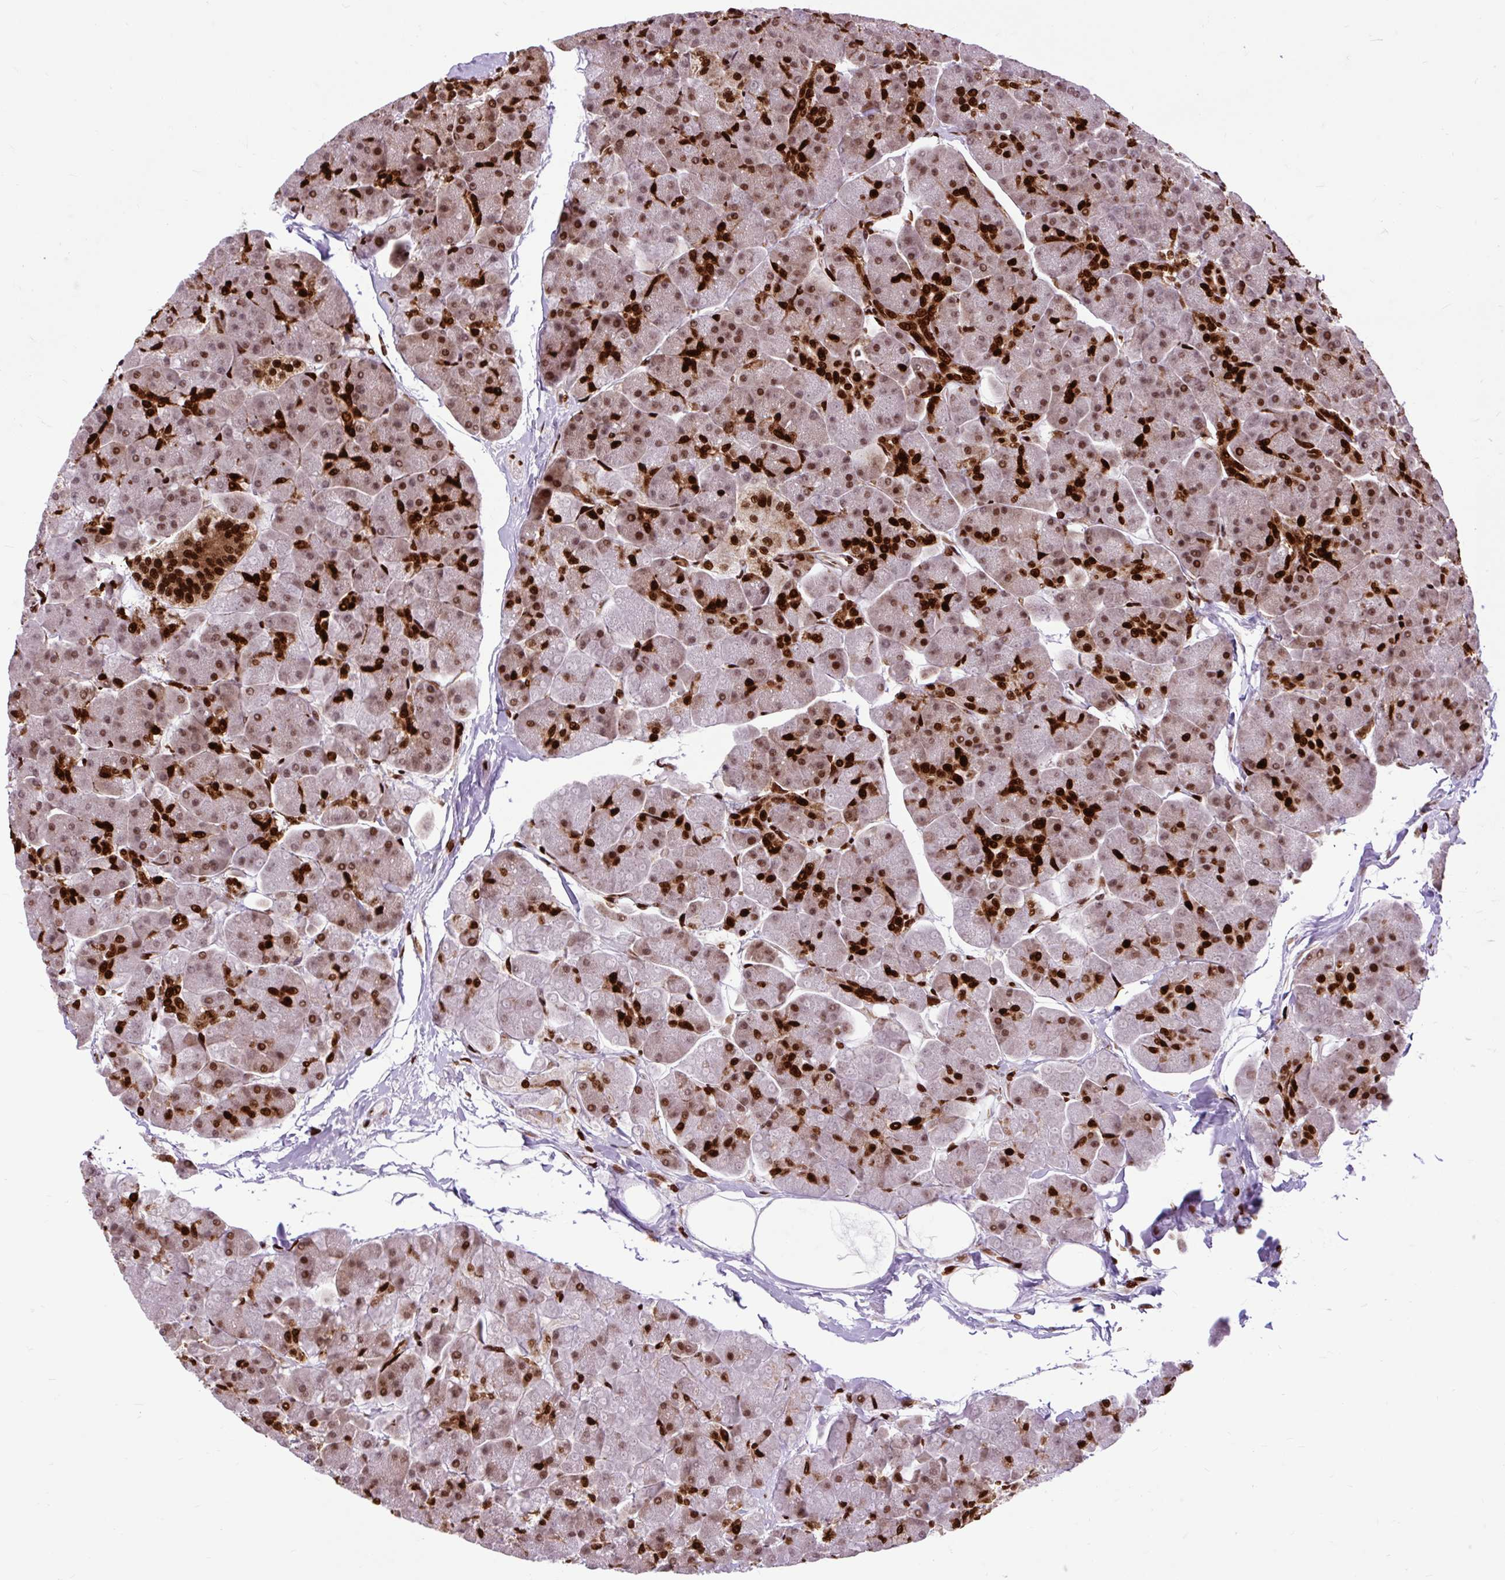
{"staining": {"intensity": "strong", "quantity": ">75%", "location": "nuclear"}, "tissue": "pancreas", "cell_type": "Exocrine glandular cells", "image_type": "normal", "snomed": [{"axis": "morphology", "description": "Normal tissue, NOS"}, {"axis": "topography", "description": "Pancreas"}, {"axis": "topography", "description": "Peripheral nerve tissue"}], "caption": "Approximately >75% of exocrine glandular cells in normal pancreas exhibit strong nuclear protein positivity as visualized by brown immunohistochemical staining.", "gene": "FUS", "patient": {"sex": "male", "age": 54}}